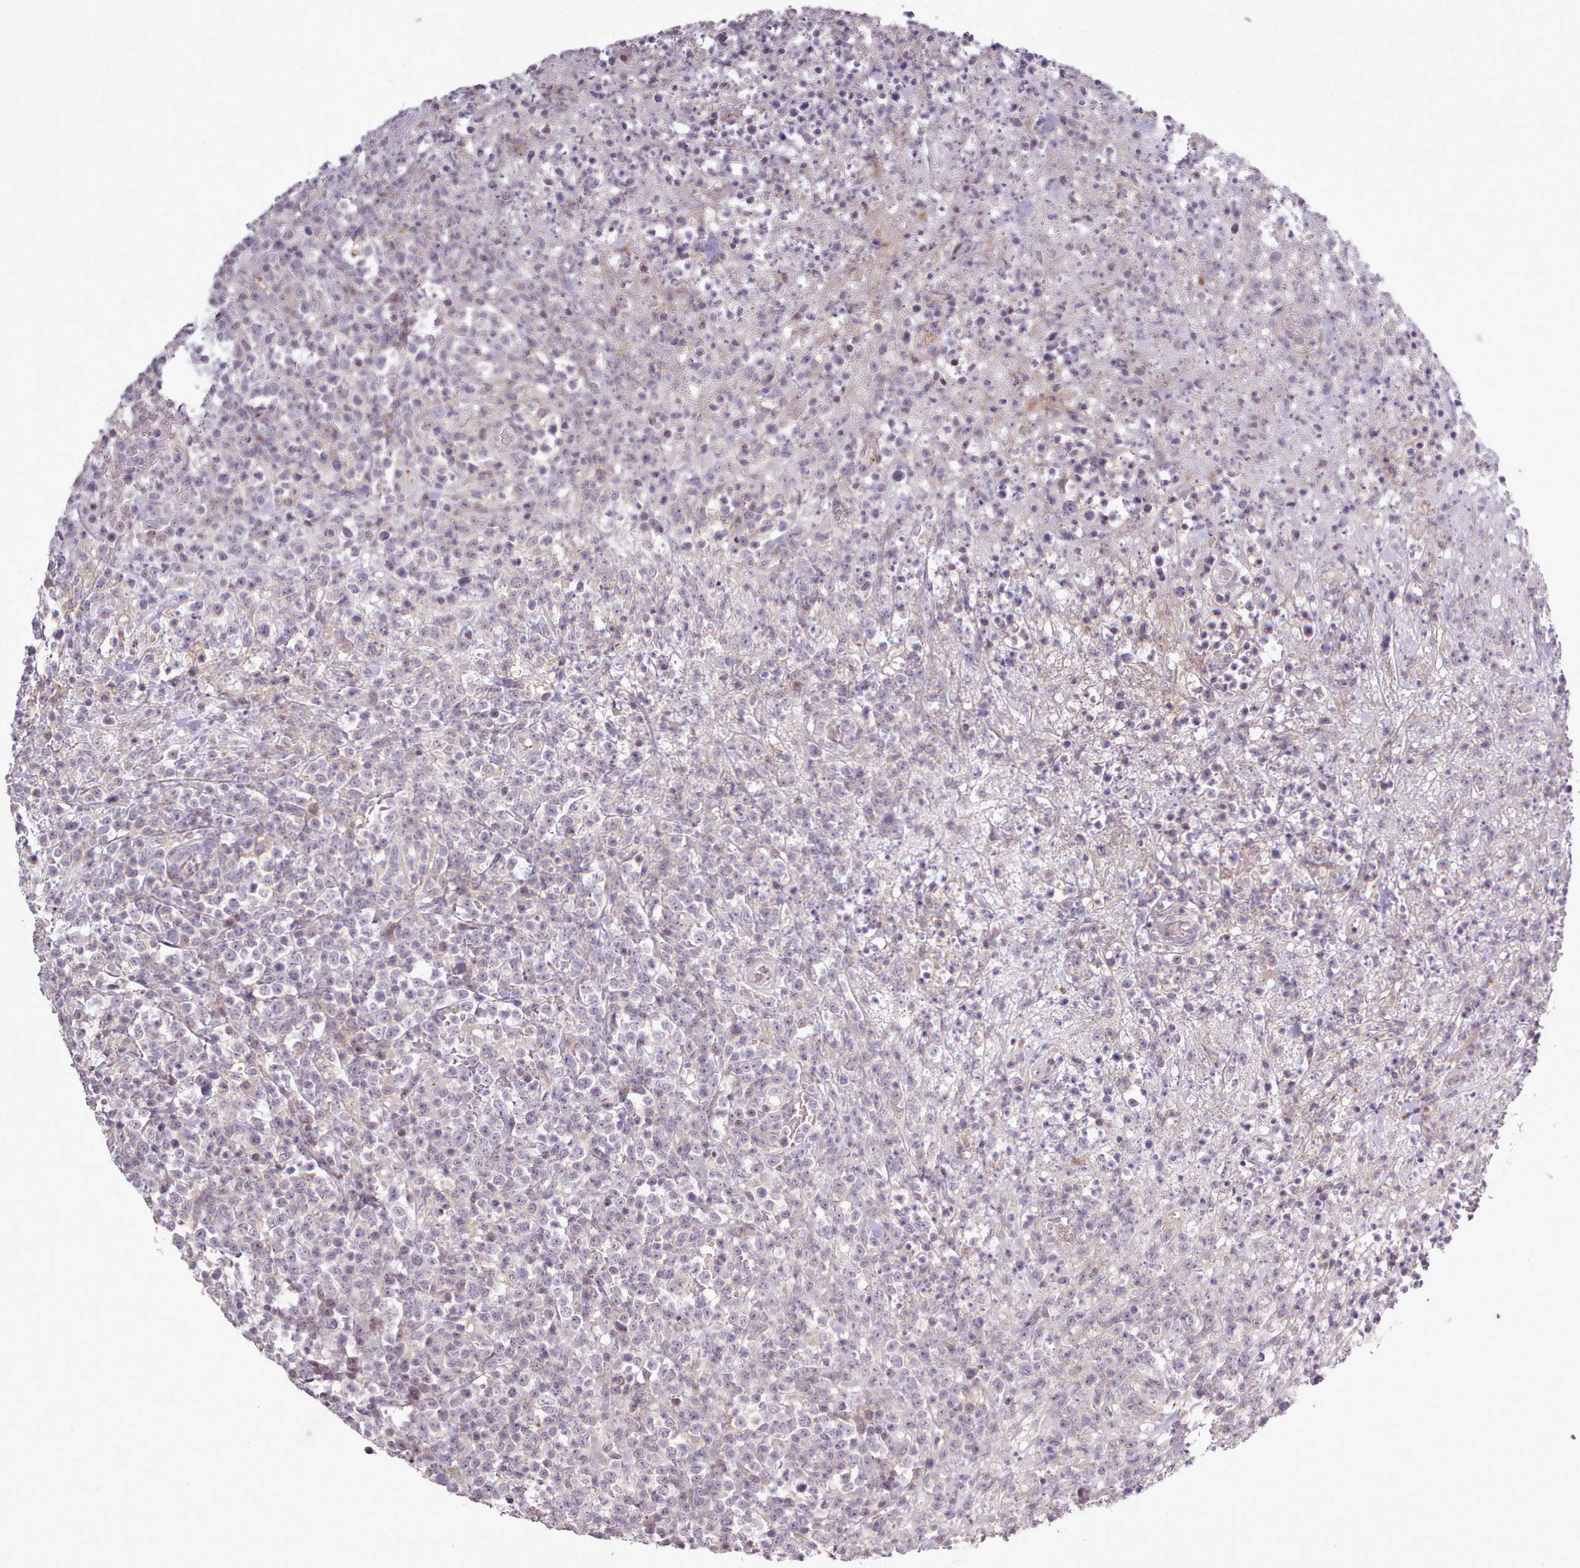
{"staining": {"intensity": "negative", "quantity": "none", "location": "none"}, "tissue": "lymphoma", "cell_type": "Tumor cells", "image_type": "cancer", "snomed": [{"axis": "morphology", "description": "Malignant lymphoma, non-Hodgkin's type, High grade"}, {"axis": "topography", "description": "Colon"}], "caption": "Lymphoma stained for a protein using IHC displays no expression tumor cells.", "gene": "LEFTY2", "patient": {"sex": "female", "age": 53}}